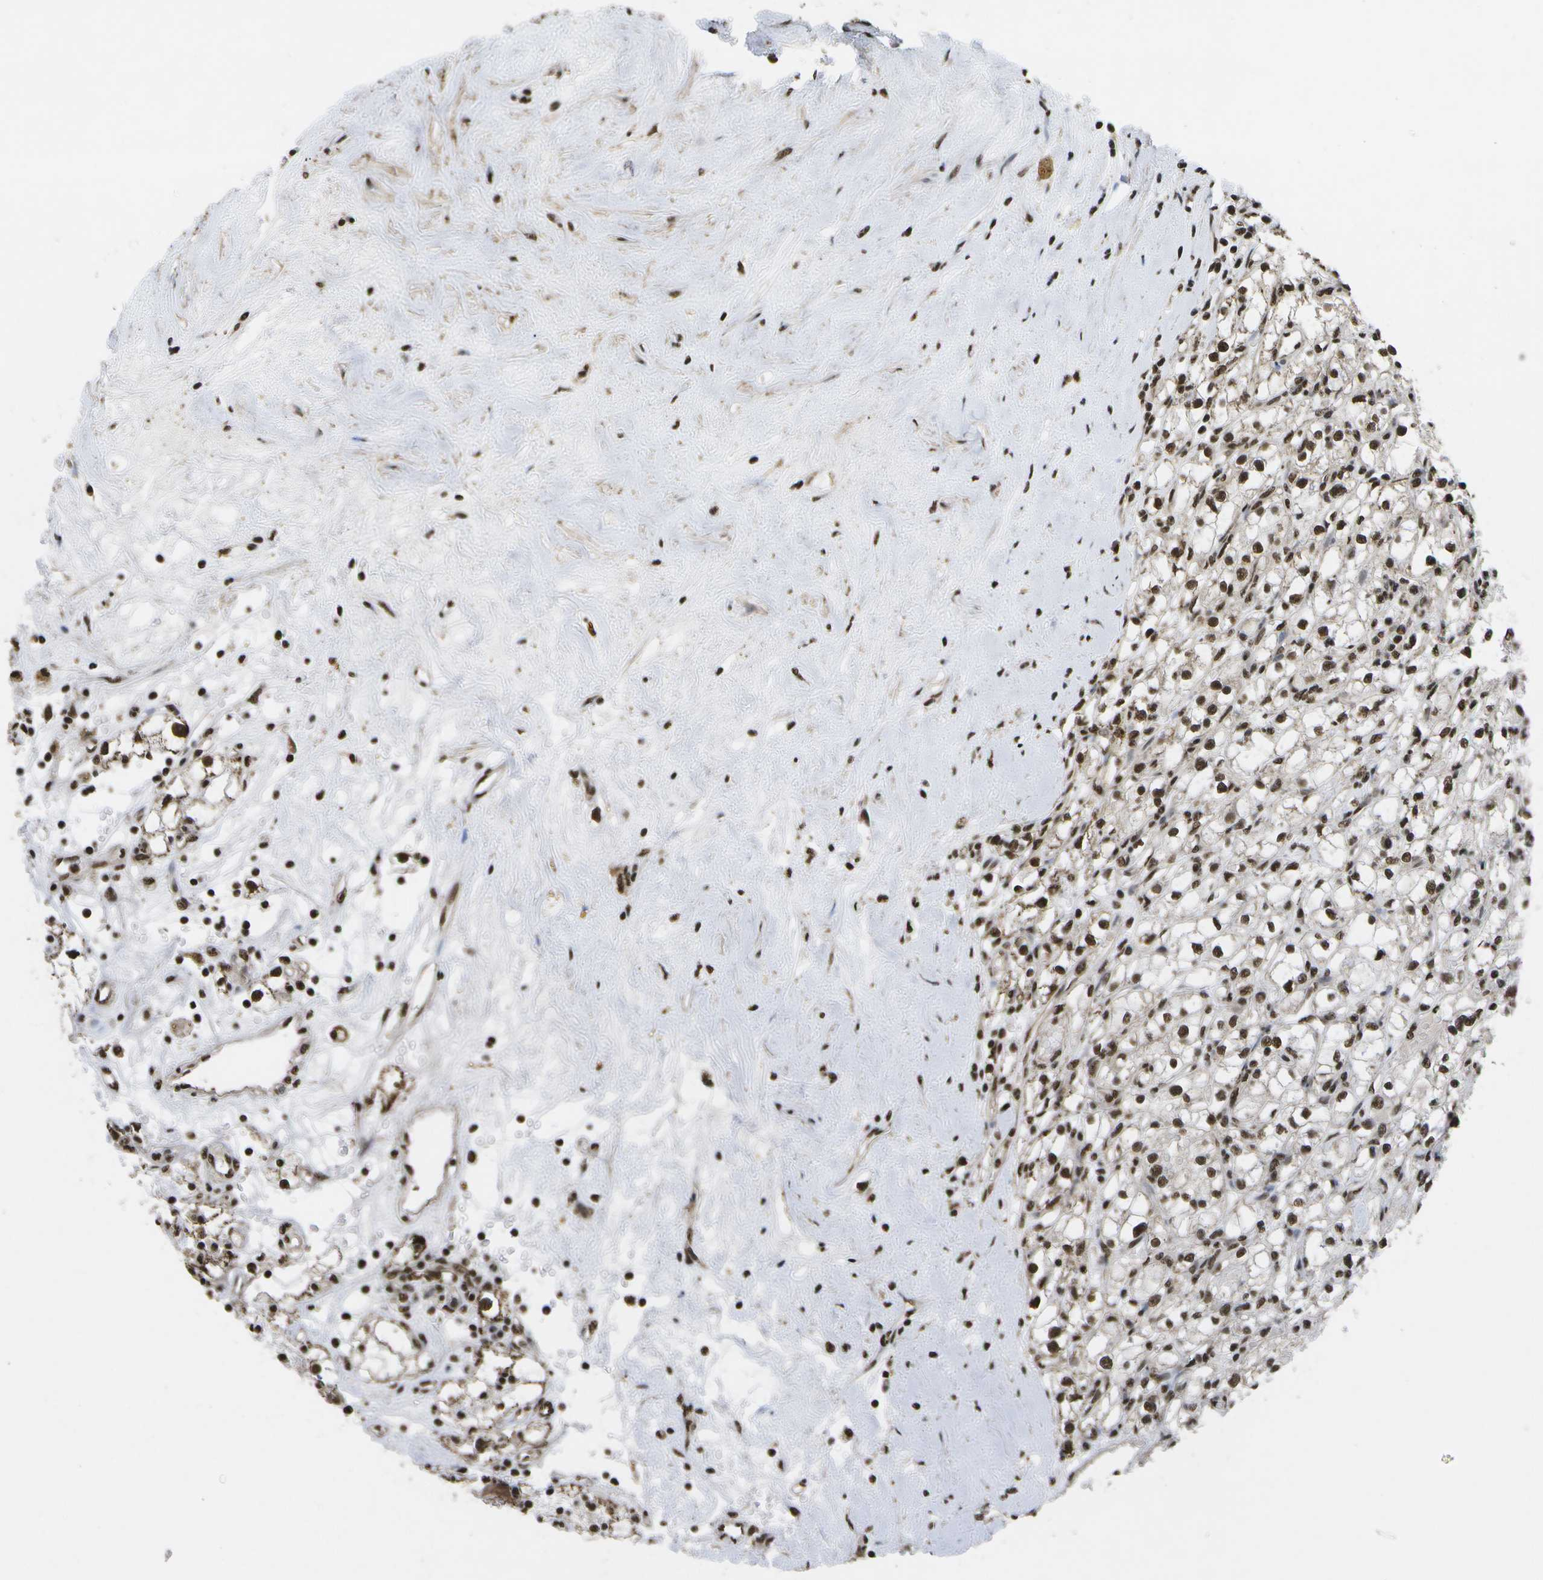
{"staining": {"intensity": "strong", "quantity": ">75%", "location": "nuclear"}, "tissue": "renal cancer", "cell_type": "Tumor cells", "image_type": "cancer", "snomed": [{"axis": "morphology", "description": "Adenocarcinoma, NOS"}, {"axis": "topography", "description": "Kidney"}], "caption": "A photomicrograph showing strong nuclear staining in about >75% of tumor cells in renal adenocarcinoma, as visualized by brown immunohistochemical staining.", "gene": "SPEN", "patient": {"sex": "male", "age": 56}}